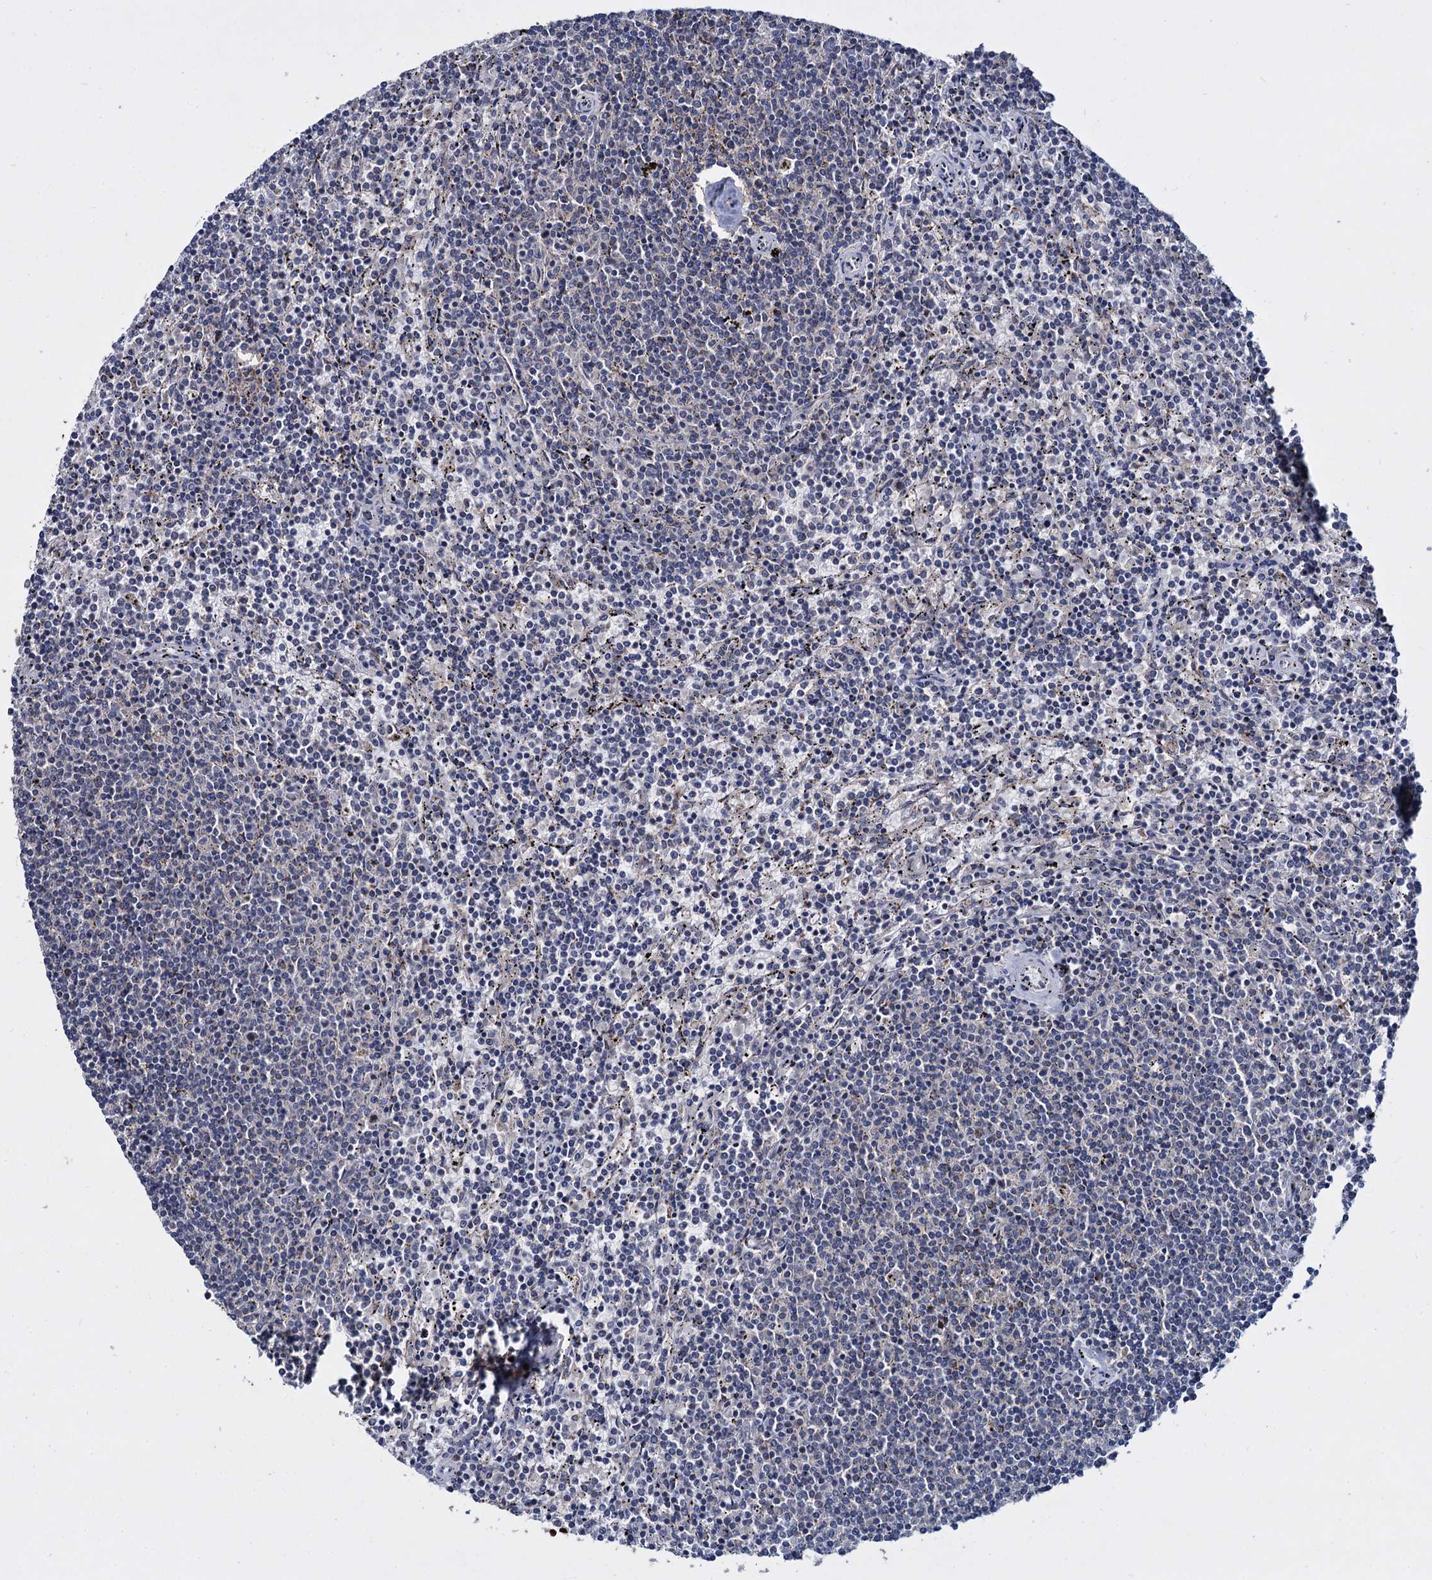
{"staining": {"intensity": "negative", "quantity": "none", "location": "none"}, "tissue": "lymphoma", "cell_type": "Tumor cells", "image_type": "cancer", "snomed": [{"axis": "morphology", "description": "Malignant lymphoma, non-Hodgkin's type, Low grade"}, {"axis": "topography", "description": "Spleen"}], "caption": "This image is of lymphoma stained with immunohistochemistry (IHC) to label a protein in brown with the nuclei are counter-stained blue. There is no positivity in tumor cells. The staining was performed using DAB (3,3'-diaminobenzidine) to visualize the protein expression in brown, while the nuclei were stained in blue with hematoxylin (Magnification: 20x).", "gene": "RPUSD4", "patient": {"sex": "female", "age": 50}}